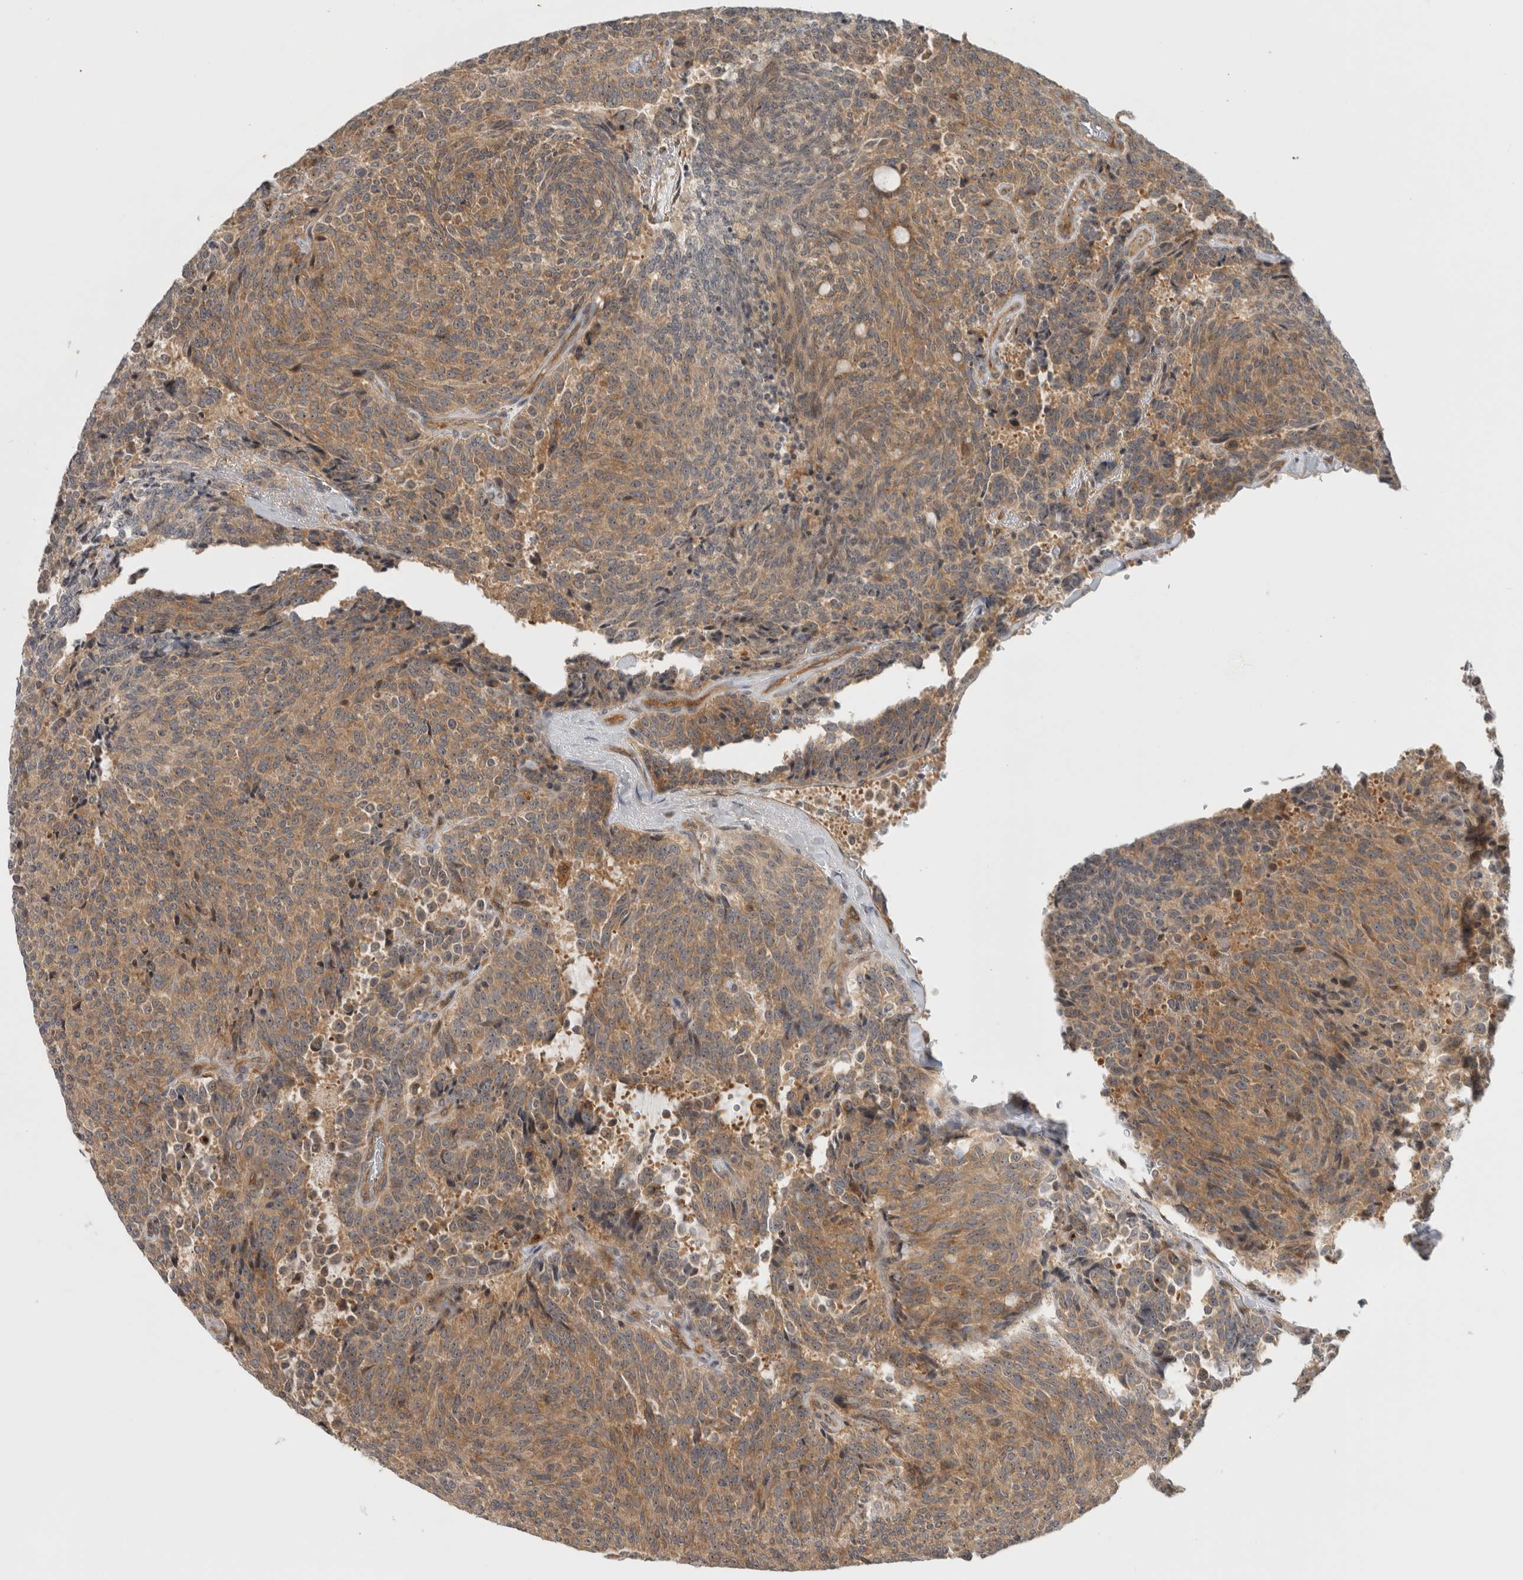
{"staining": {"intensity": "moderate", "quantity": ">75%", "location": "cytoplasmic/membranous"}, "tissue": "carcinoid", "cell_type": "Tumor cells", "image_type": "cancer", "snomed": [{"axis": "morphology", "description": "Carcinoid, malignant, NOS"}, {"axis": "topography", "description": "Pancreas"}], "caption": "High-magnification brightfield microscopy of malignant carcinoid stained with DAB (brown) and counterstained with hematoxylin (blue). tumor cells exhibit moderate cytoplasmic/membranous staining is appreciated in about>75% of cells.", "gene": "WASF2", "patient": {"sex": "female", "age": 54}}